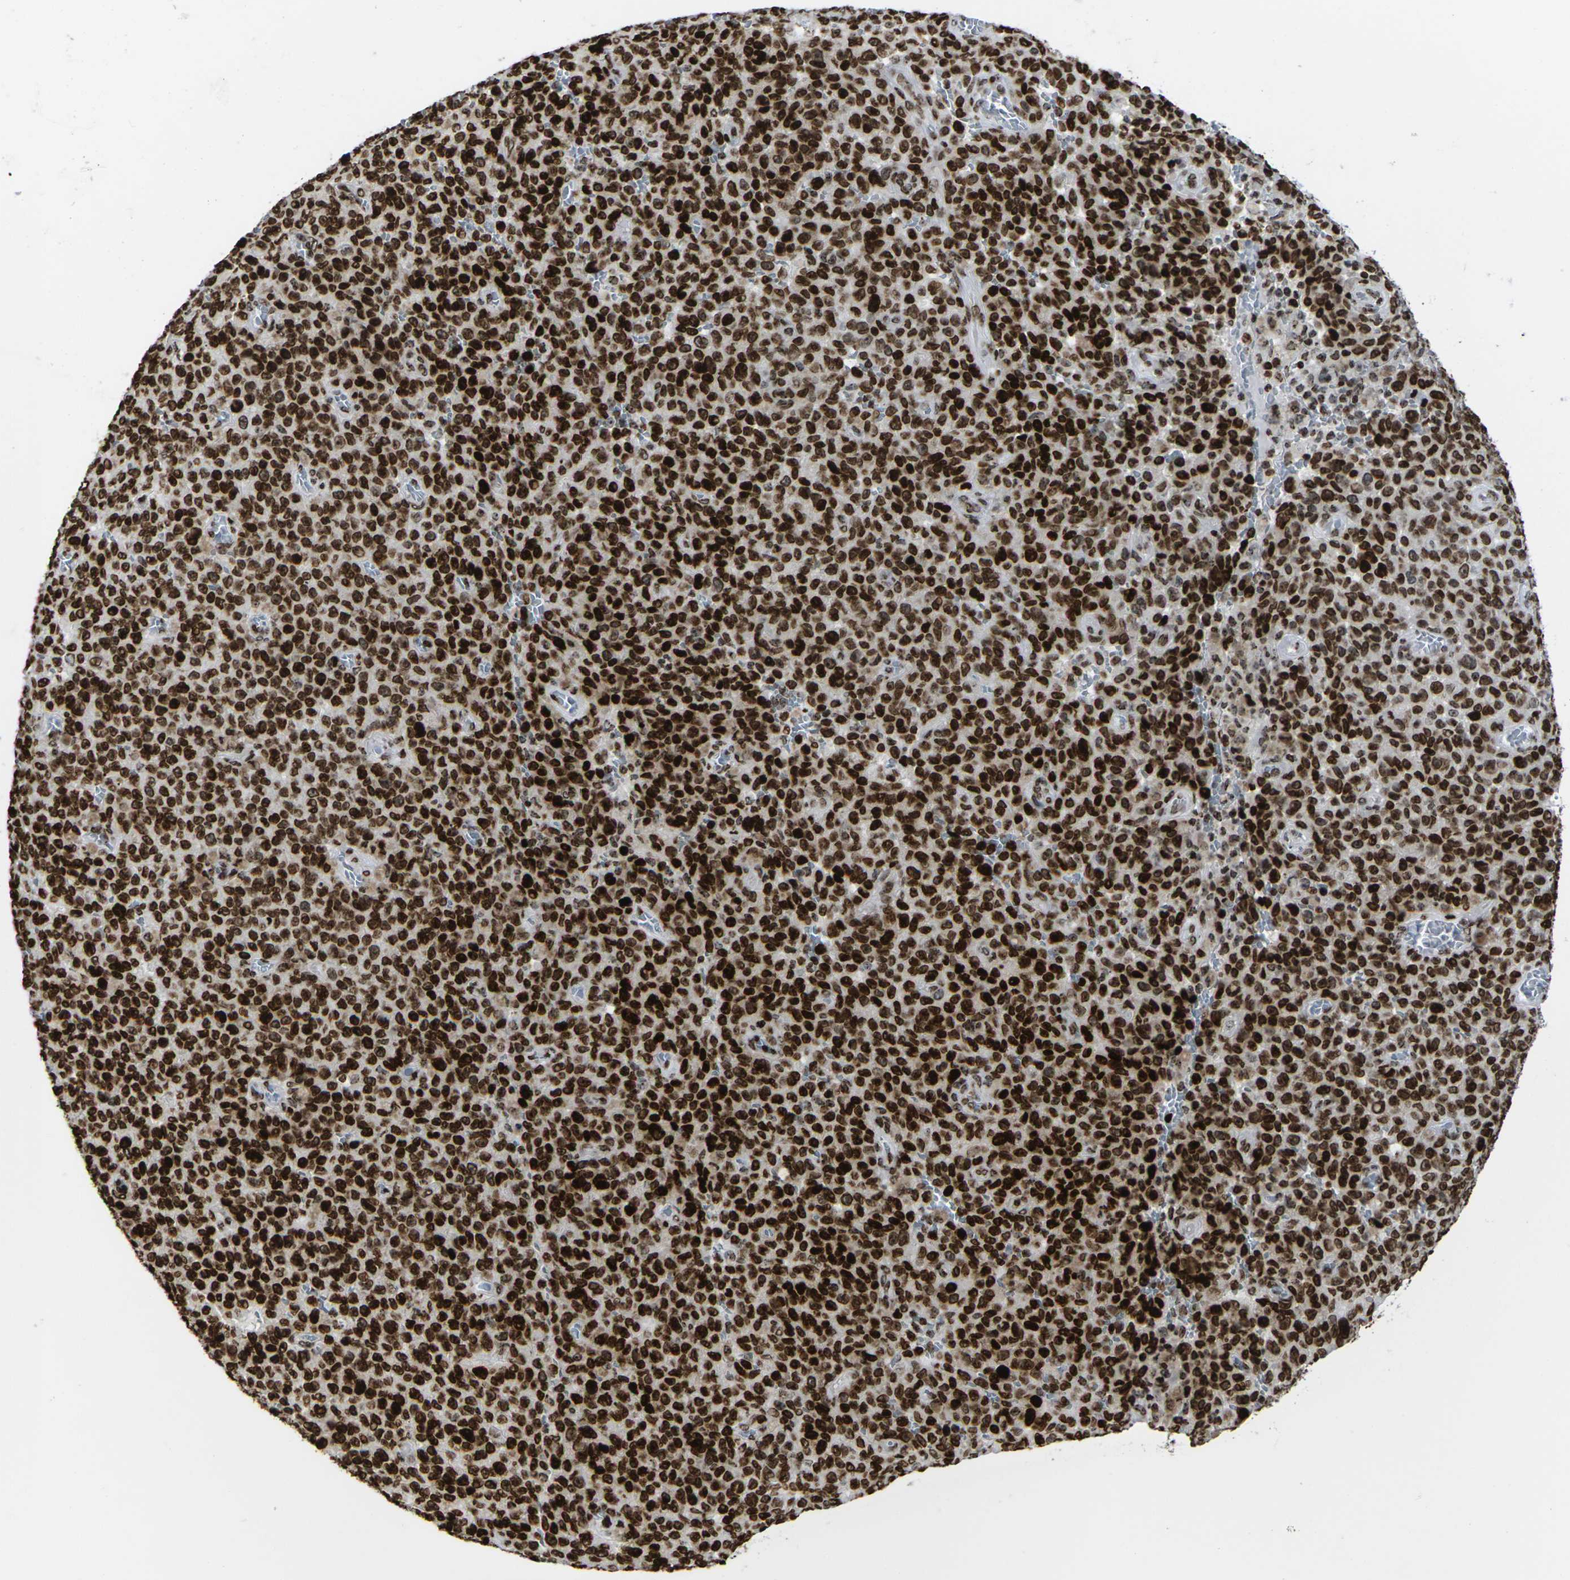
{"staining": {"intensity": "strong", "quantity": ">75%", "location": "cytoplasmic/membranous,nuclear"}, "tissue": "melanoma", "cell_type": "Tumor cells", "image_type": "cancer", "snomed": [{"axis": "morphology", "description": "Malignant melanoma, NOS"}, {"axis": "topography", "description": "Skin"}], "caption": "Tumor cells demonstrate high levels of strong cytoplasmic/membranous and nuclear positivity in about >75% of cells in malignant melanoma.", "gene": "H1-4", "patient": {"sex": "female", "age": 82}}